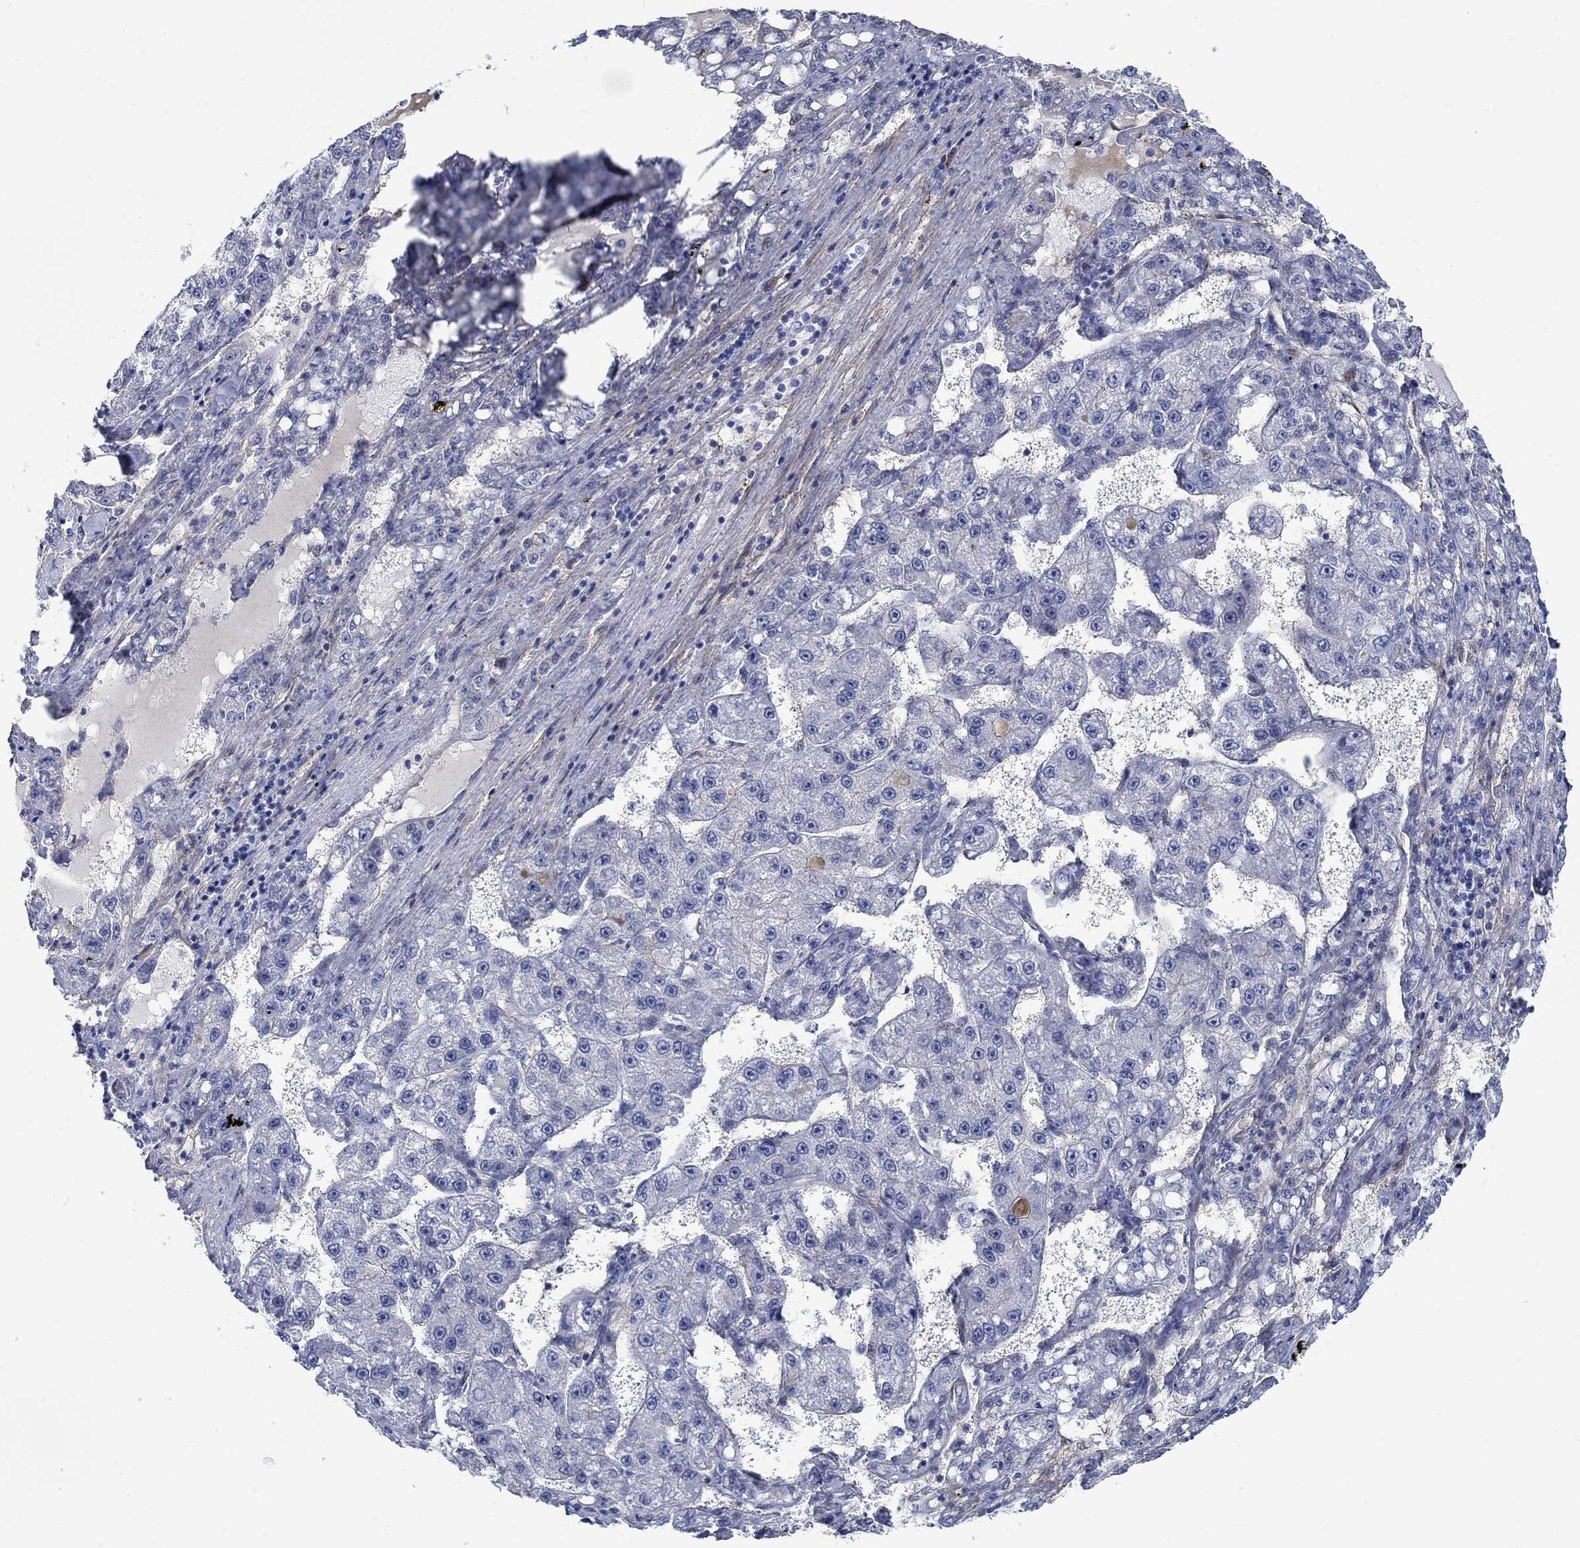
{"staining": {"intensity": "negative", "quantity": "none", "location": "none"}, "tissue": "liver cancer", "cell_type": "Tumor cells", "image_type": "cancer", "snomed": [{"axis": "morphology", "description": "Carcinoma, Hepatocellular, NOS"}, {"axis": "topography", "description": "Liver"}], "caption": "High magnification brightfield microscopy of liver hepatocellular carcinoma stained with DAB (3,3'-diaminobenzidine) (brown) and counterstained with hematoxylin (blue): tumor cells show no significant staining.", "gene": "KCNH8", "patient": {"sex": "female", "age": 65}}